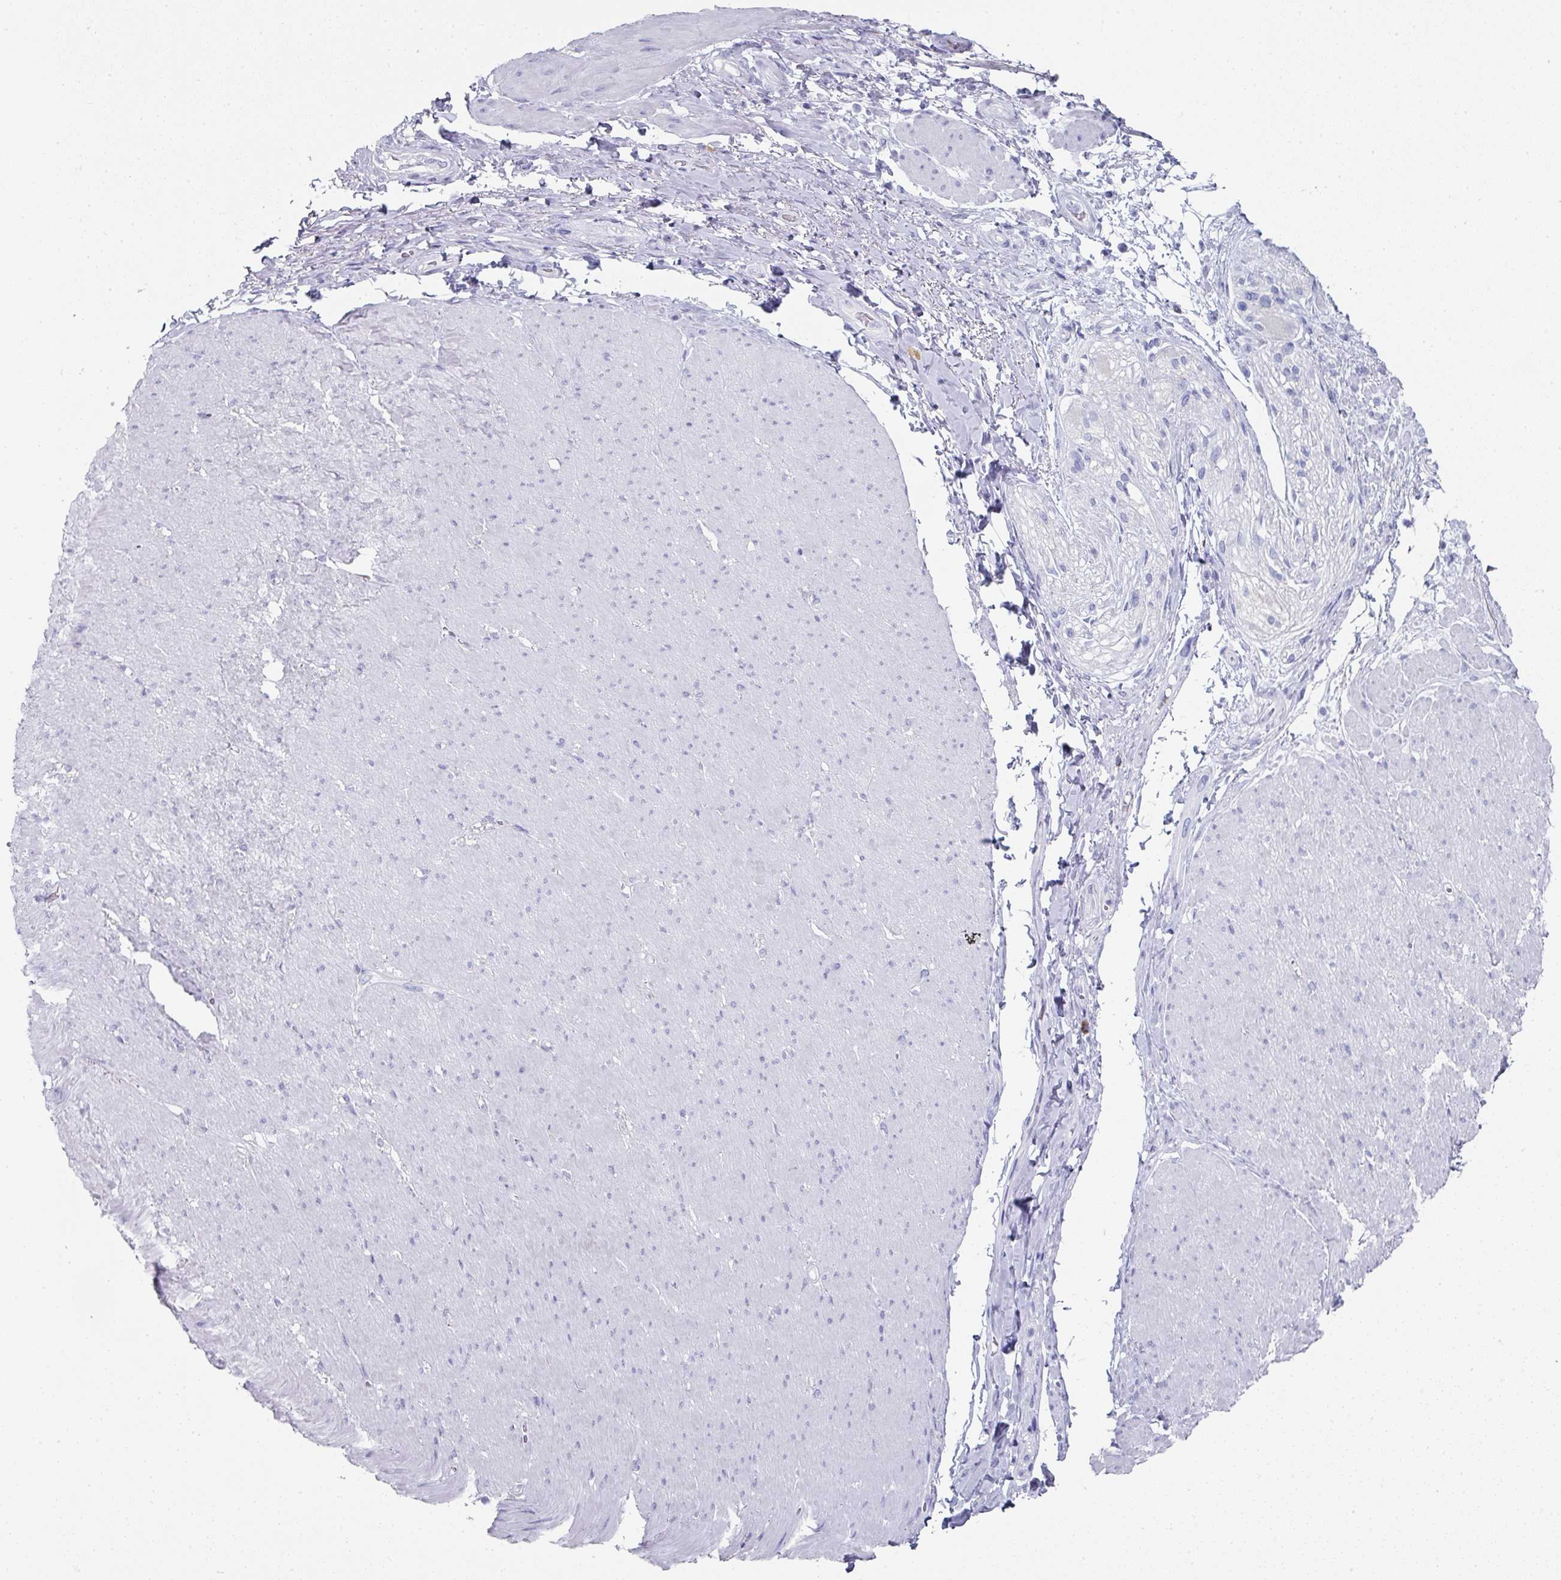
{"staining": {"intensity": "negative", "quantity": "none", "location": "none"}, "tissue": "smooth muscle", "cell_type": "Smooth muscle cells", "image_type": "normal", "snomed": [{"axis": "morphology", "description": "Normal tissue, NOS"}, {"axis": "topography", "description": "Smooth muscle"}, {"axis": "topography", "description": "Rectum"}], "caption": "High magnification brightfield microscopy of unremarkable smooth muscle stained with DAB (3,3'-diaminobenzidine) (brown) and counterstained with hematoxylin (blue): smooth muscle cells show no significant positivity.", "gene": "SETBP1", "patient": {"sex": "male", "age": 53}}